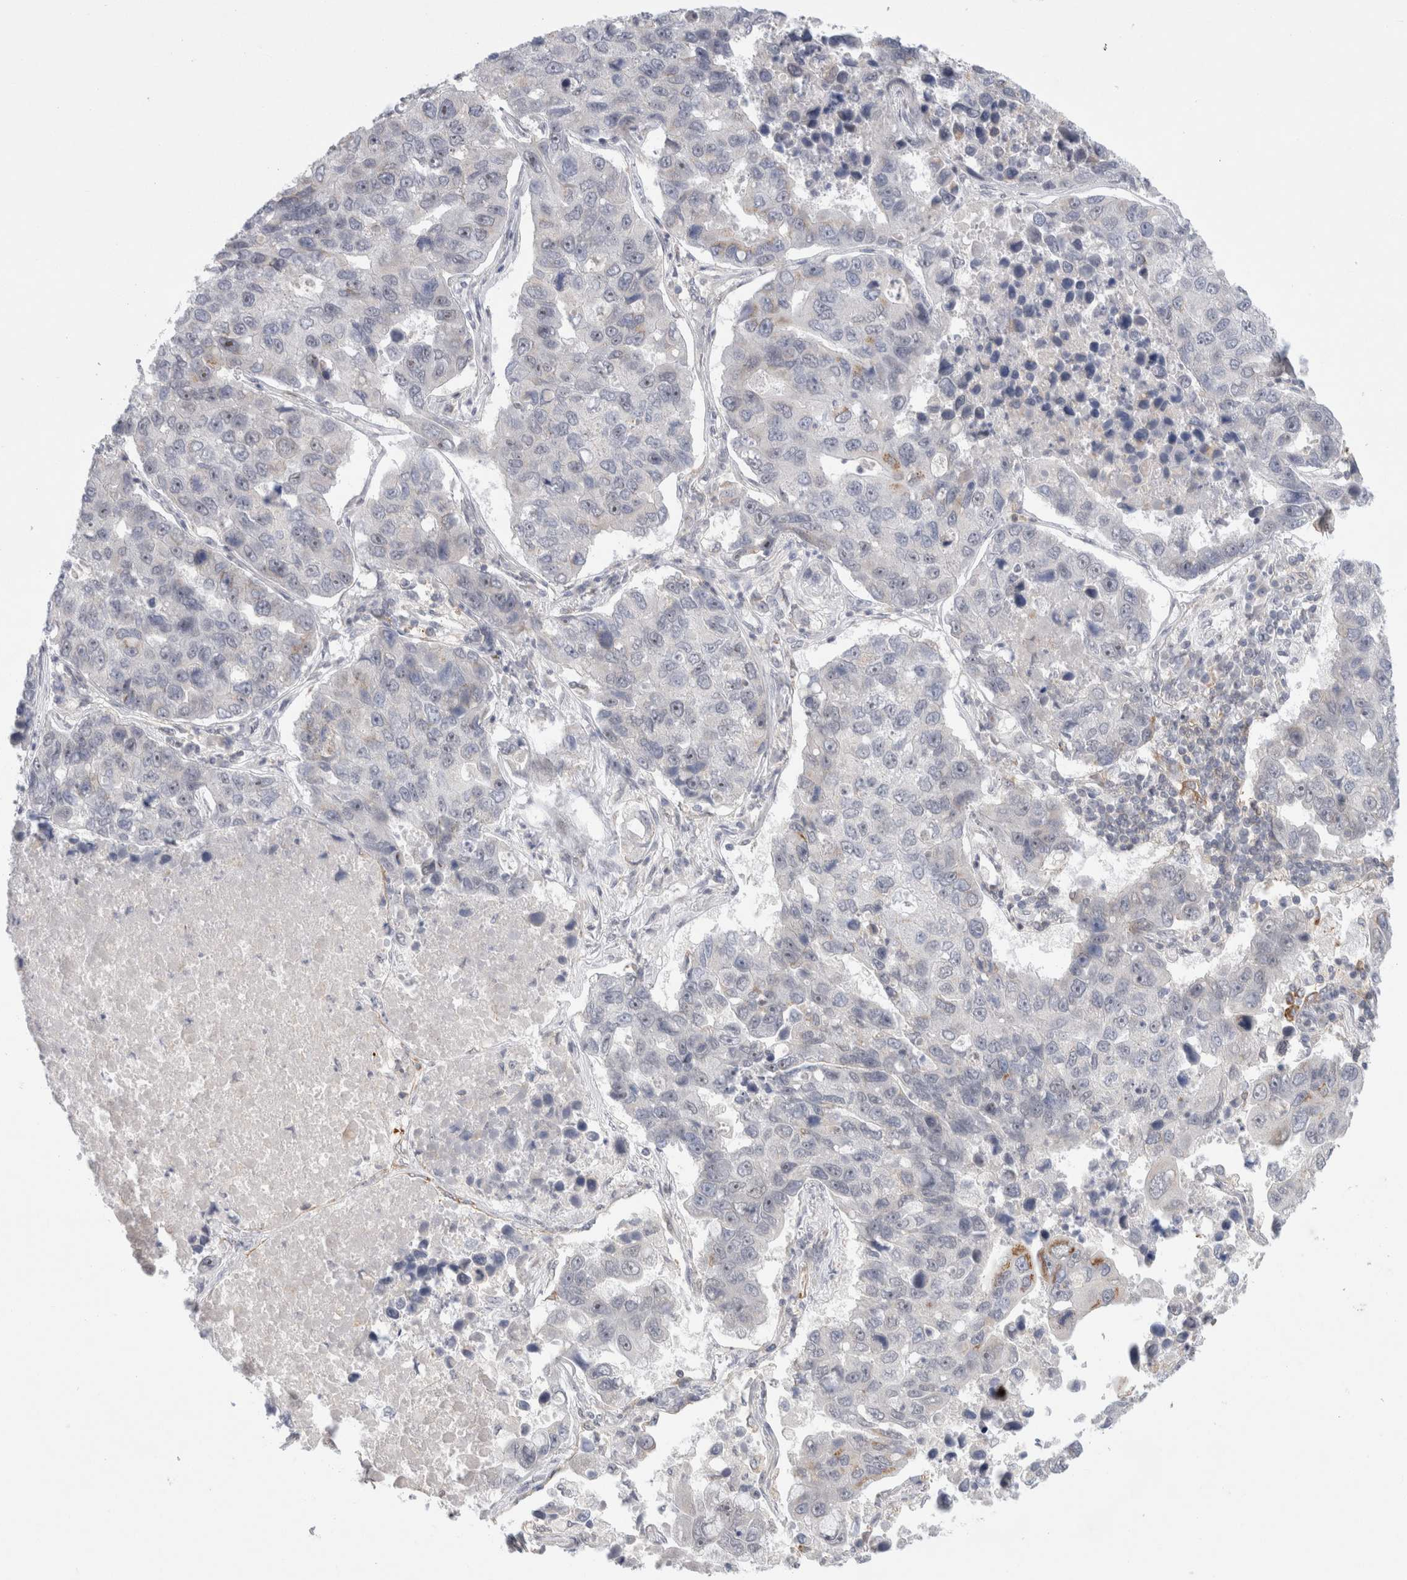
{"staining": {"intensity": "weak", "quantity": "25%-75%", "location": "nuclear"}, "tissue": "lung cancer", "cell_type": "Tumor cells", "image_type": "cancer", "snomed": [{"axis": "morphology", "description": "Adenocarcinoma, NOS"}, {"axis": "topography", "description": "Lung"}], "caption": "This is a histology image of immunohistochemistry staining of lung cancer (adenocarcinoma), which shows weak staining in the nuclear of tumor cells.", "gene": "CERS5", "patient": {"sex": "male", "age": 64}}